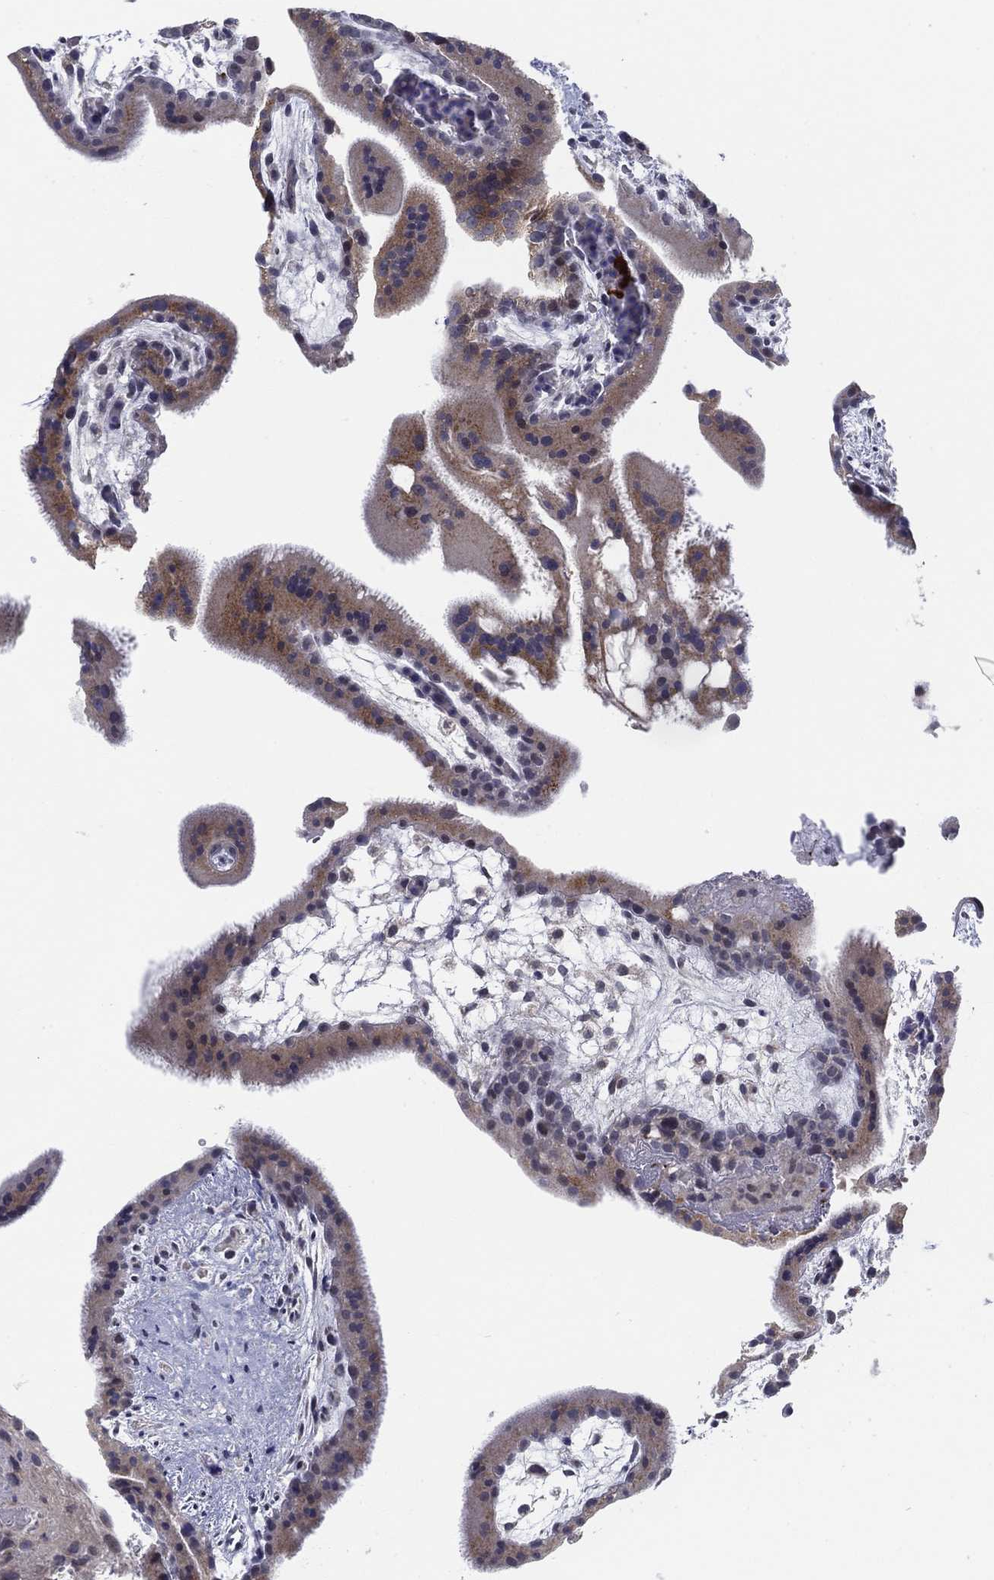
{"staining": {"intensity": "negative", "quantity": "none", "location": "none"}, "tissue": "placenta", "cell_type": "Decidual cells", "image_type": "normal", "snomed": [{"axis": "morphology", "description": "Normal tissue, NOS"}, {"axis": "topography", "description": "Placenta"}], "caption": "An immunohistochemistry micrograph of normal placenta is shown. There is no staining in decidual cells of placenta. (IHC, brightfield microscopy, high magnification).", "gene": "ALOX12", "patient": {"sex": "female", "age": 19}}